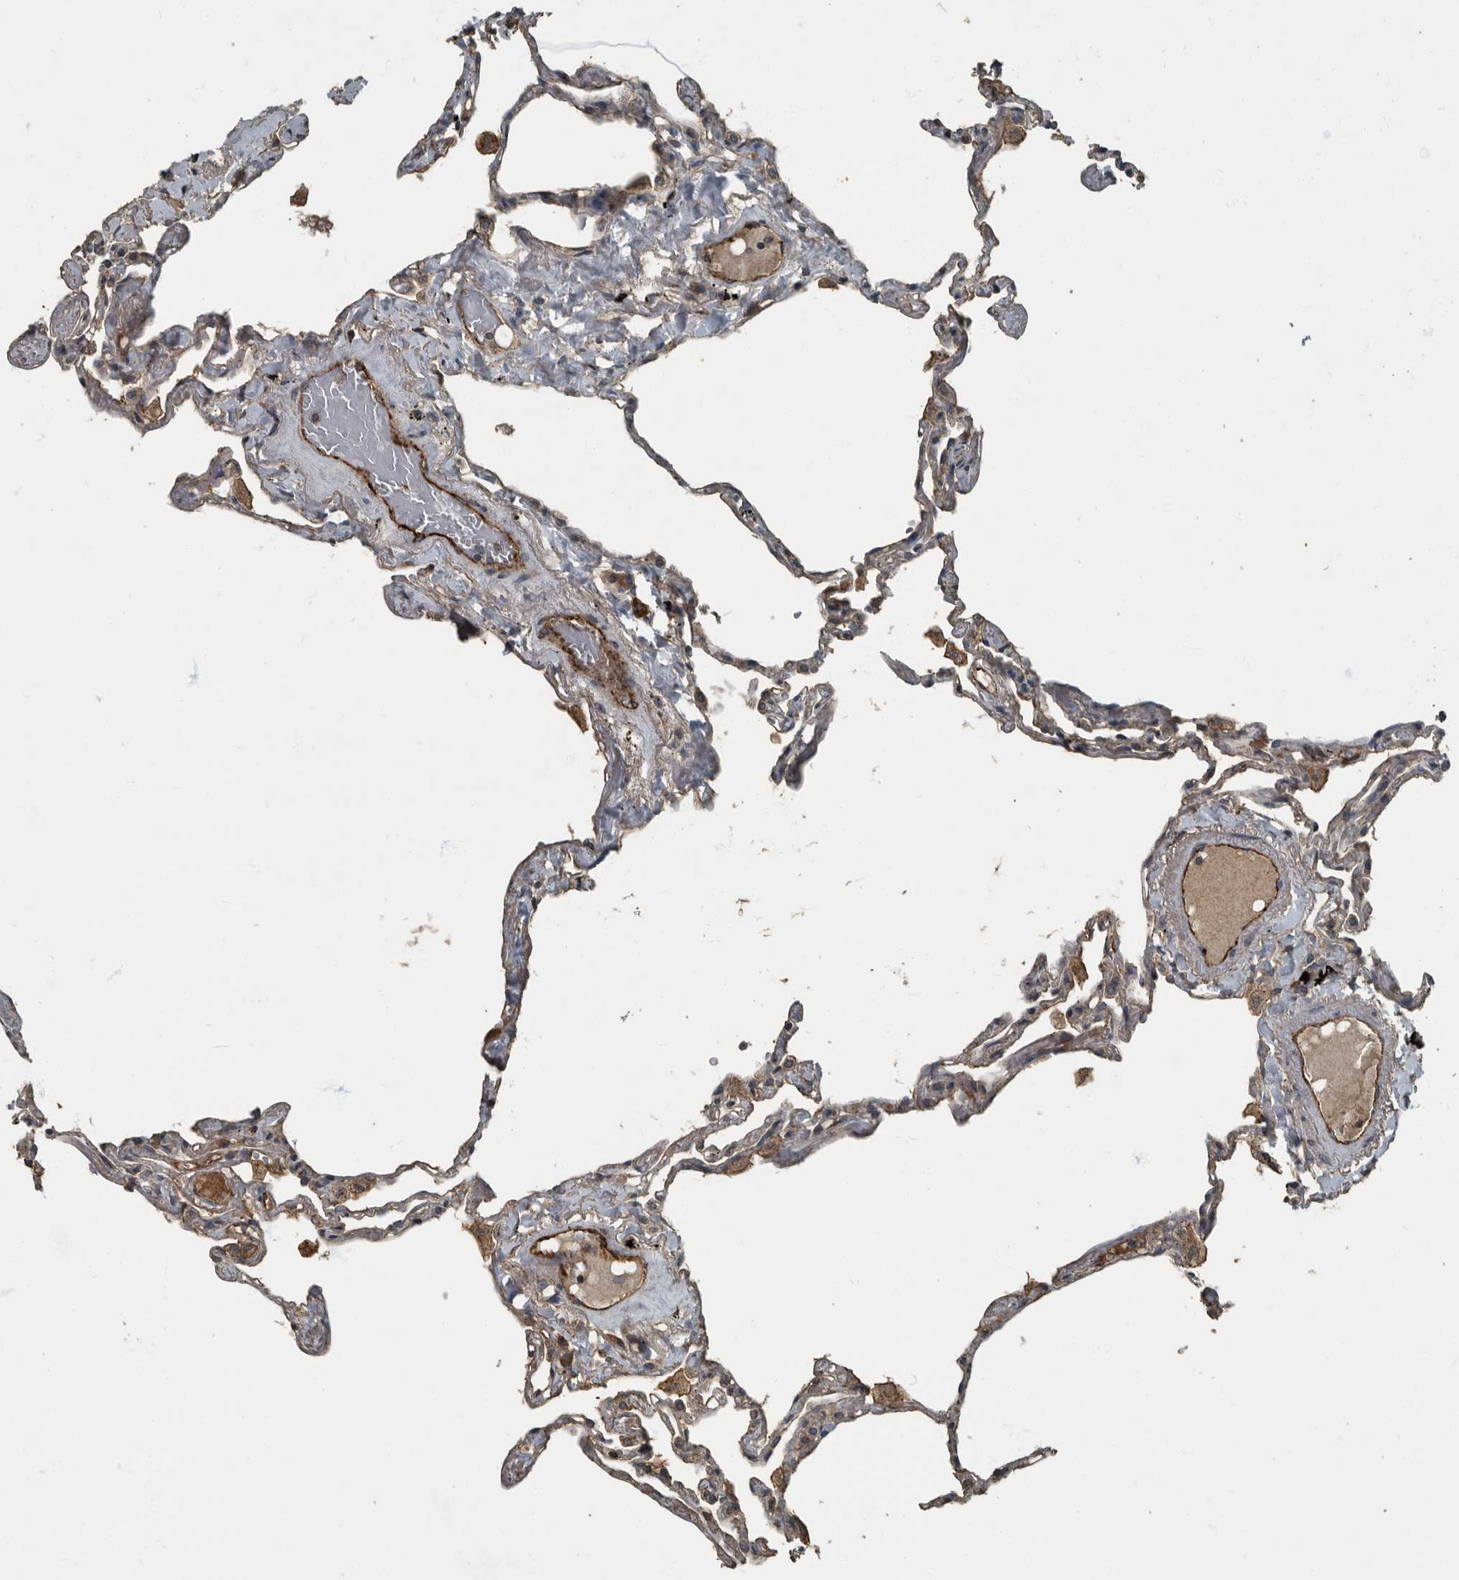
{"staining": {"intensity": "negative", "quantity": "none", "location": "none"}, "tissue": "lung", "cell_type": "Alveolar cells", "image_type": "normal", "snomed": [{"axis": "morphology", "description": "Normal tissue, NOS"}, {"axis": "topography", "description": "Lung"}], "caption": "IHC micrograph of normal human lung stained for a protein (brown), which reveals no staining in alveolar cells. Nuclei are stained in blue.", "gene": "IL15RA", "patient": {"sex": "female", "age": 67}}